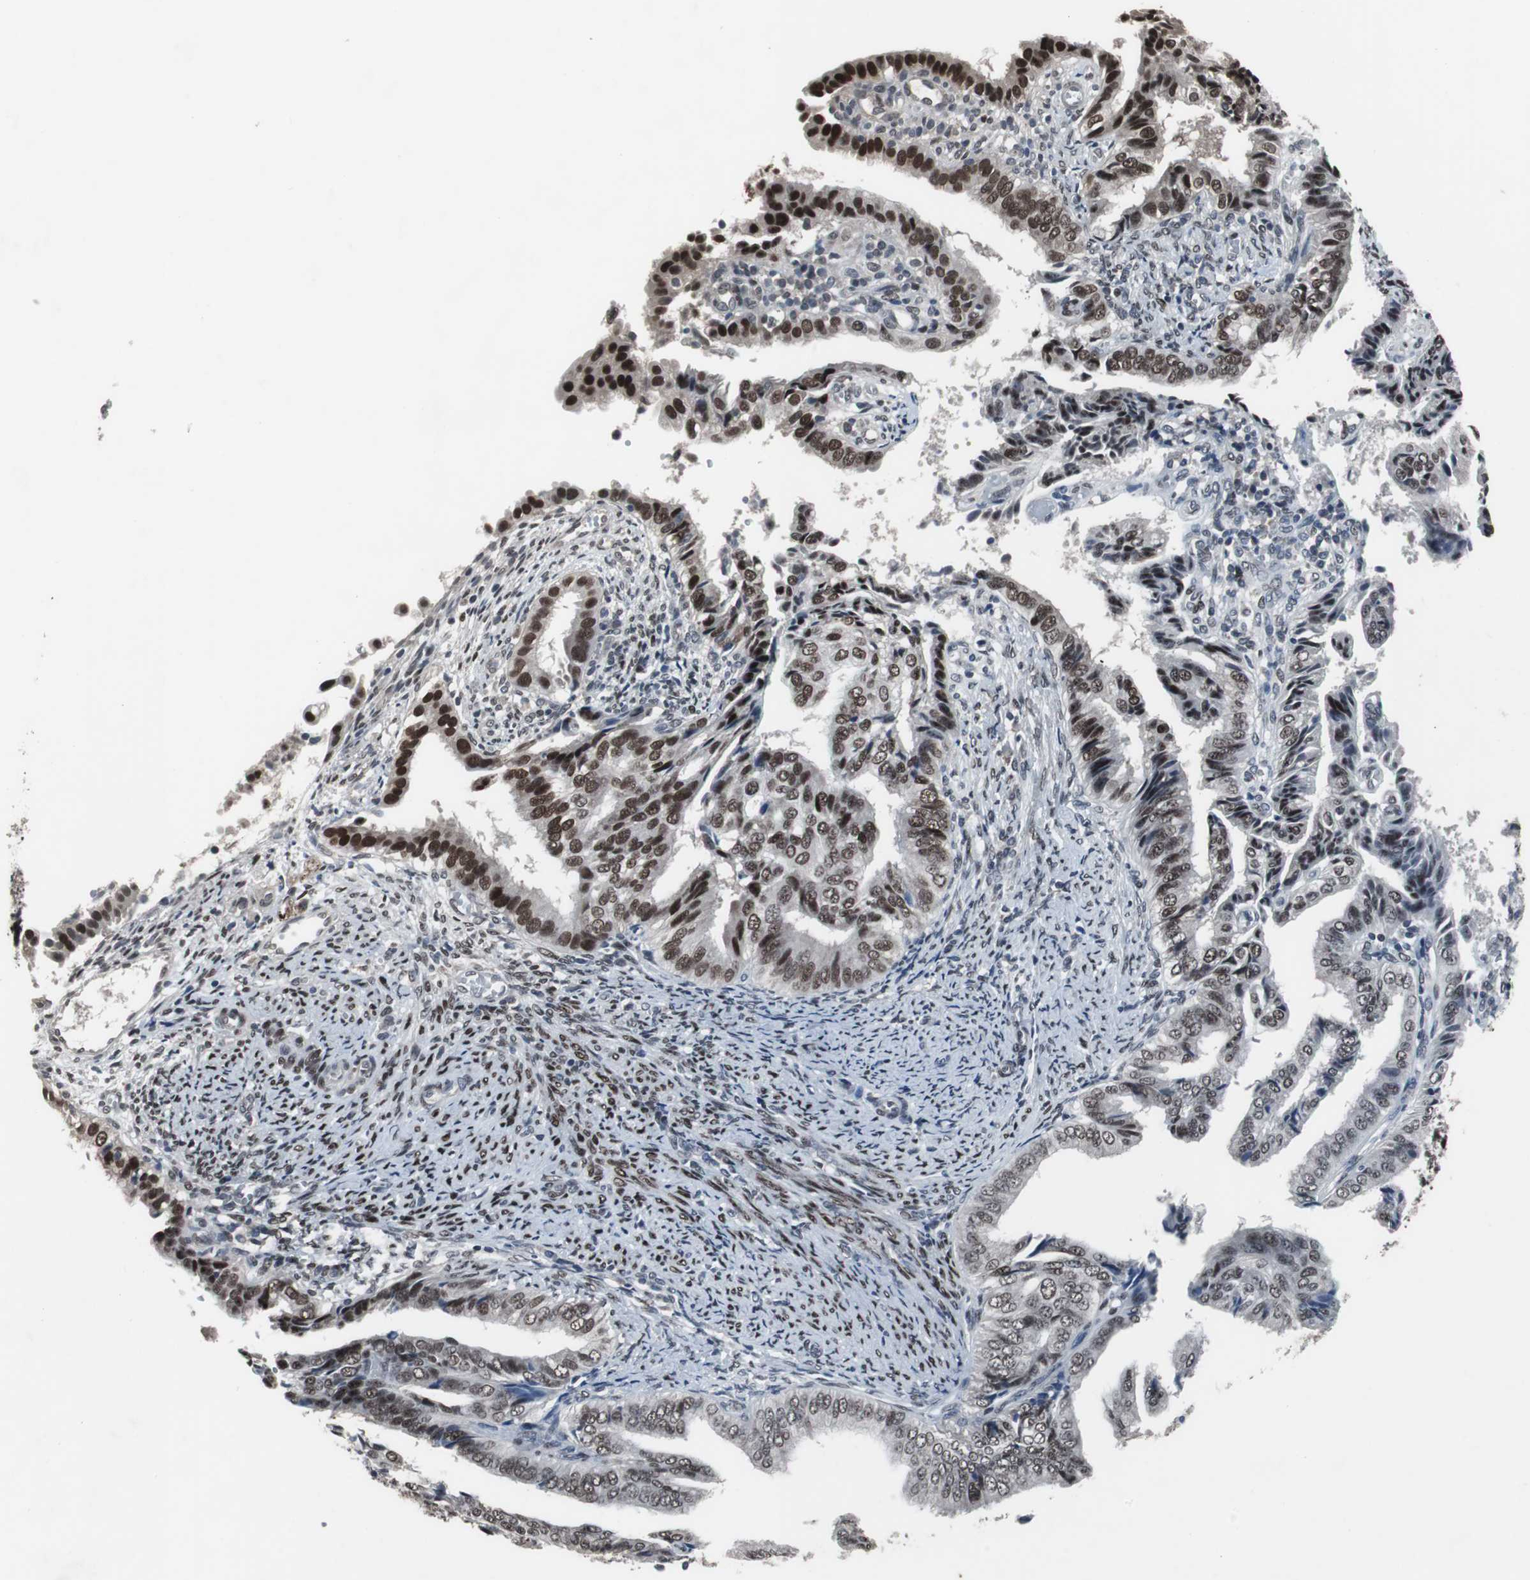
{"staining": {"intensity": "strong", "quantity": ">75%", "location": "nuclear"}, "tissue": "endometrial cancer", "cell_type": "Tumor cells", "image_type": "cancer", "snomed": [{"axis": "morphology", "description": "Adenocarcinoma, NOS"}, {"axis": "topography", "description": "Endometrium"}], "caption": "Protein staining of endometrial cancer (adenocarcinoma) tissue exhibits strong nuclear positivity in approximately >75% of tumor cells.", "gene": "FOXP4", "patient": {"sex": "female", "age": 58}}